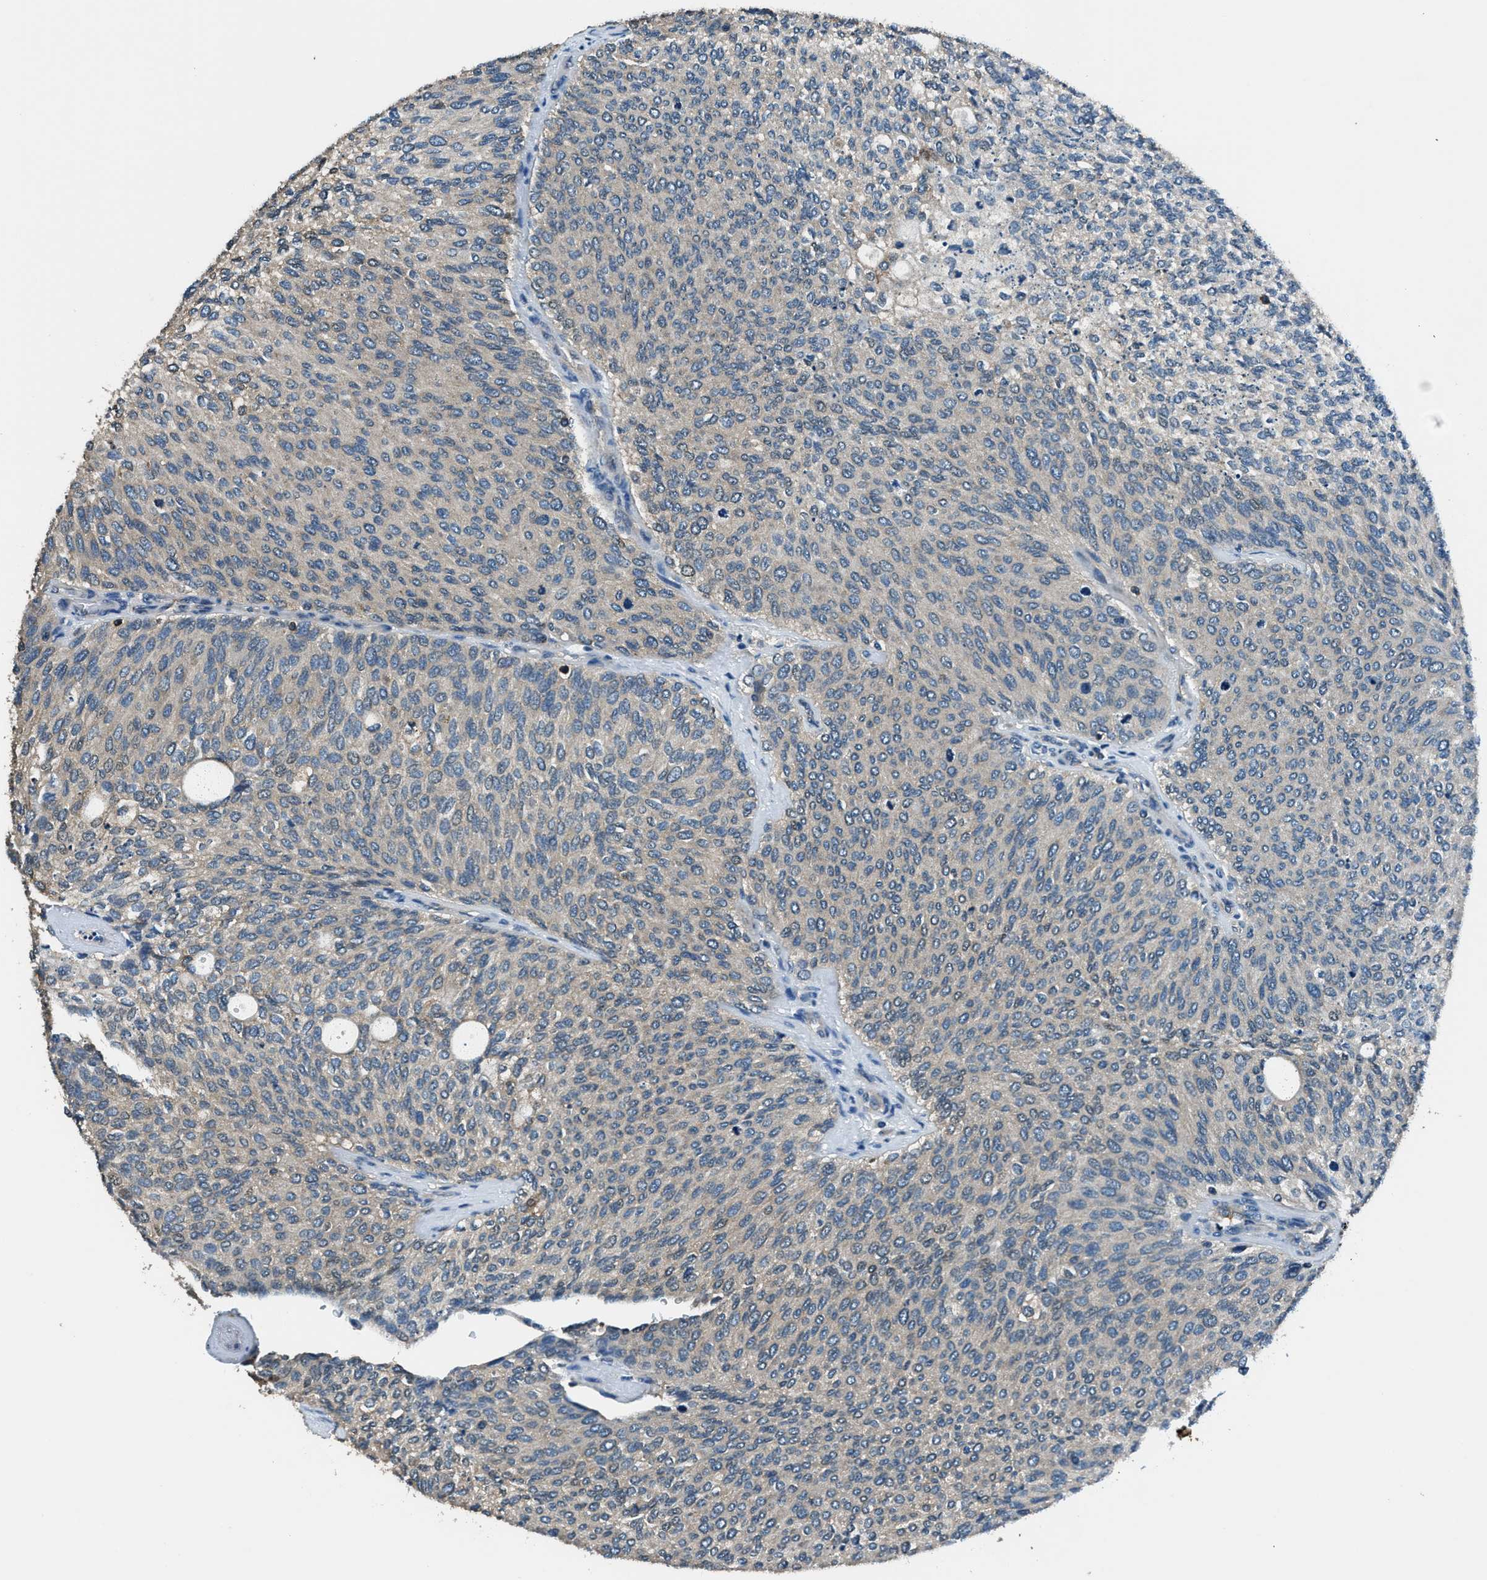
{"staining": {"intensity": "negative", "quantity": "none", "location": "none"}, "tissue": "urothelial cancer", "cell_type": "Tumor cells", "image_type": "cancer", "snomed": [{"axis": "morphology", "description": "Urothelial carcinoma, Low grade"}, {"axis": "topography", "description": "Urinary bladder"}], "caption": "The image reveals no significant staining in tumor cells of urothelial cancer.", "gene": "ARFGAP2", "patient": {"sex": "female", "age": 79}}